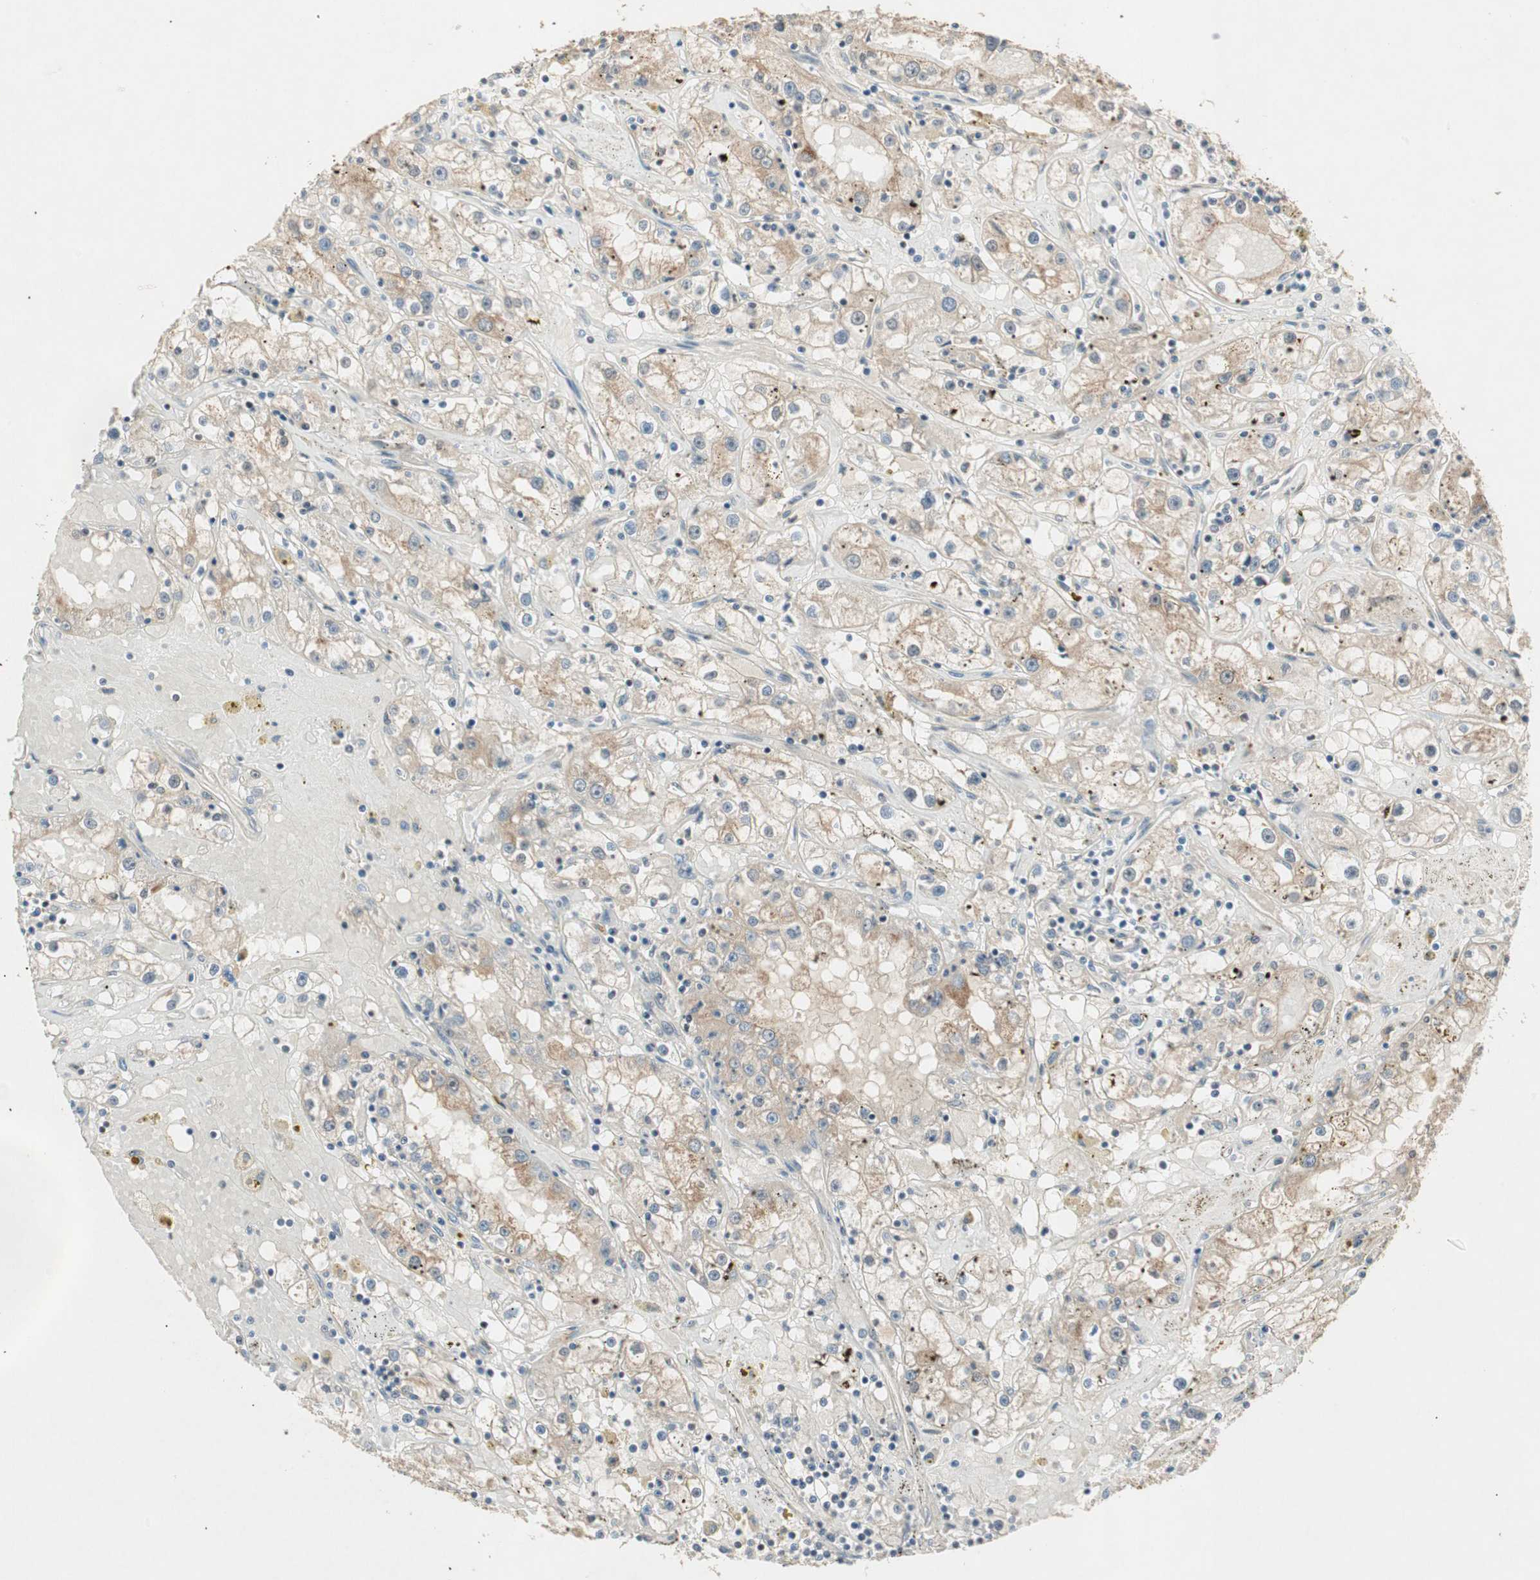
{"staining": {"intensity": "weak", "quantity": "25%-75%", "location": "cytoplasmic/membranous"}, "tissue": "renal cancer", "cell_type": "Tumor cells", "image_type": "cancer", "snomed": [{"axis": "morphology", "description": "Adenocarcinoma, NOS"}, {"axis": "topography", "description": "Kidney"}], "caption": "About 25%-75% of tumor cells in adenocarcinoma (renal) reveal weak cytoplasmic/membranous protein staining as visualized by brown immunohistochemical staining.", "gene": "ACSL5", "patient": {"sex": "male", "age": 56}}